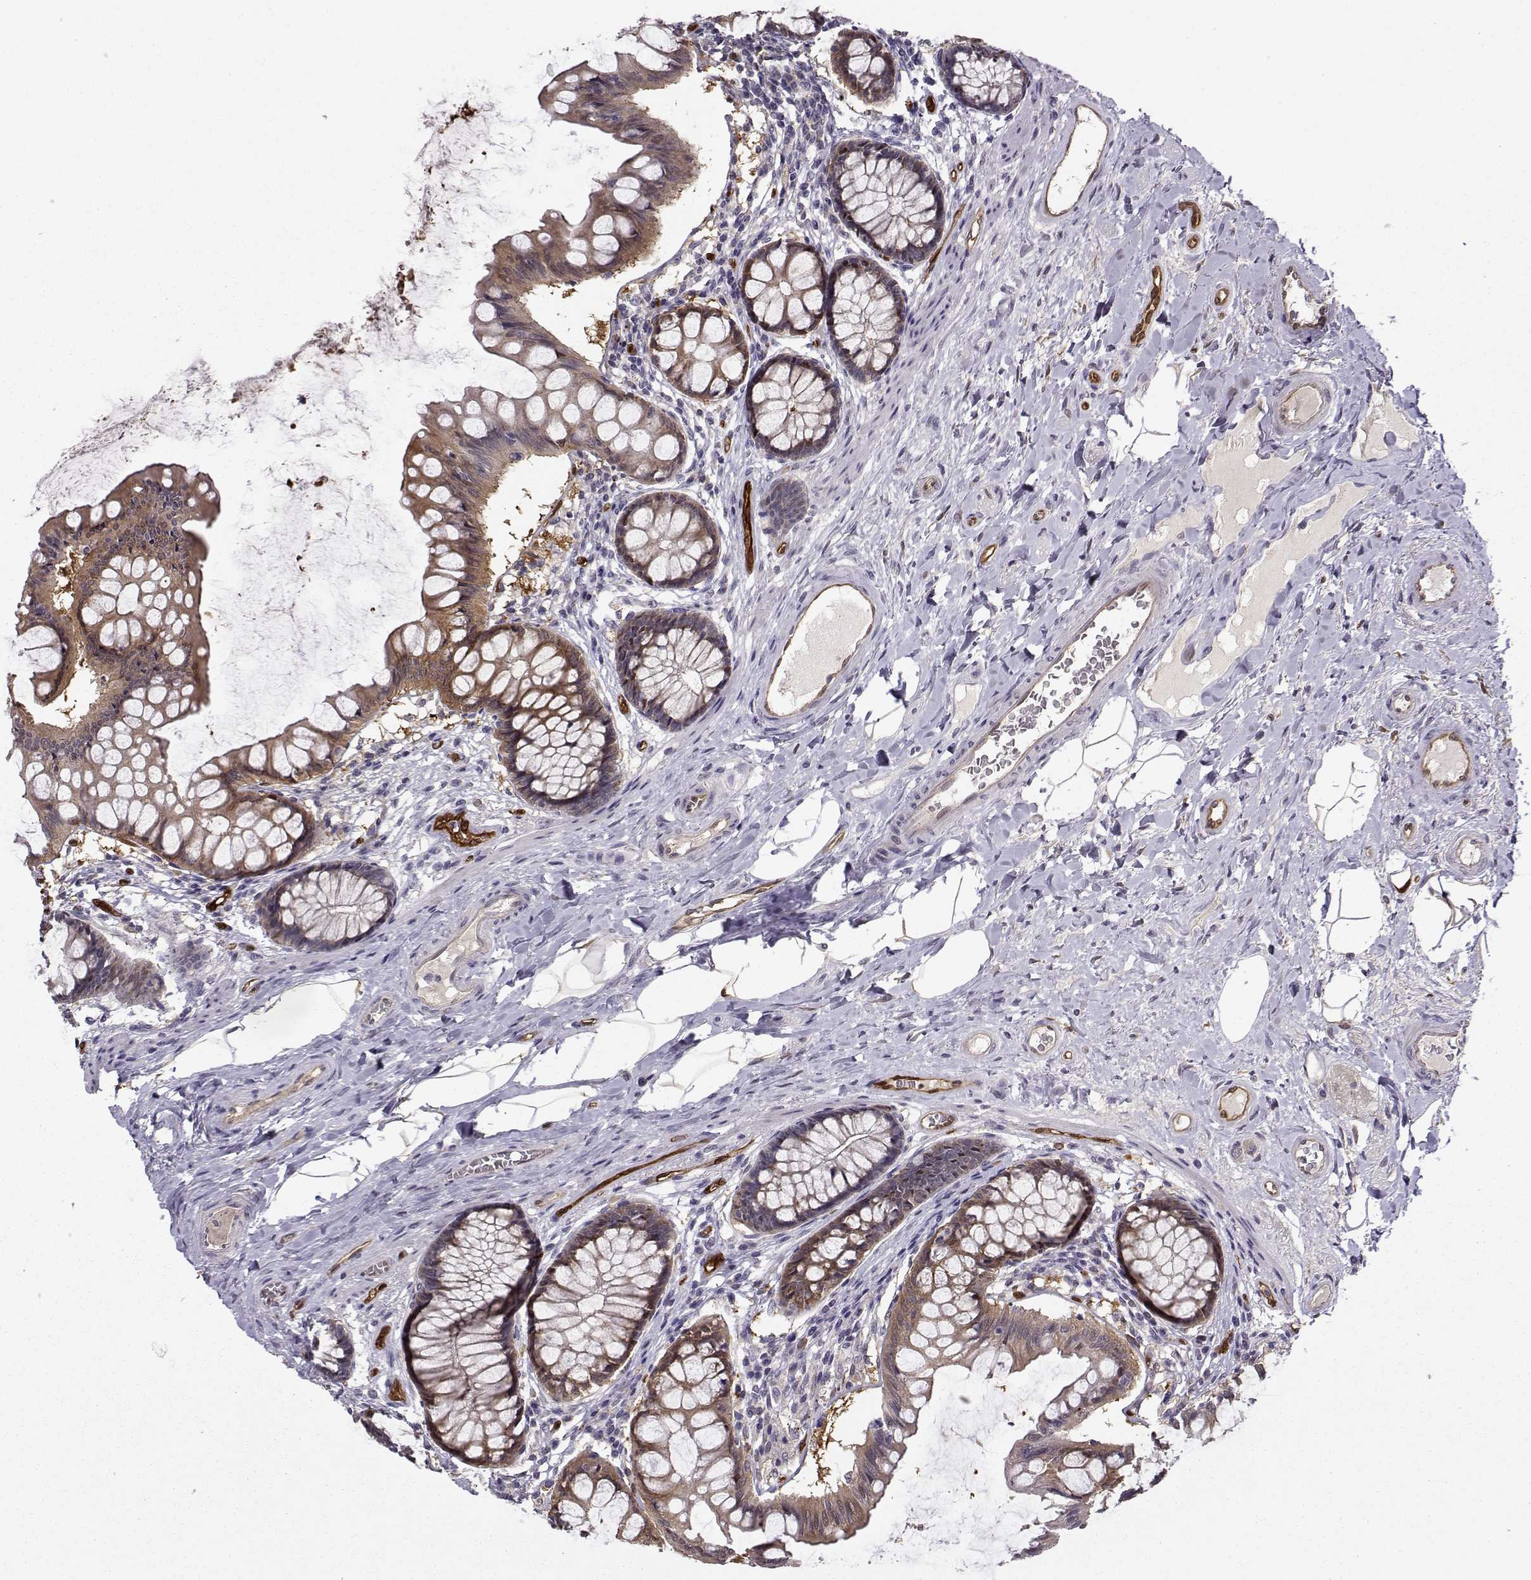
{"staining": {"intensity": "strong", "quantity": "25%-75%", "location": "cytoplasmic/membranous"}, "tissue": "colon", "cell_type": "Endothelial cells", "image_type": "normal", "snomed": [{"axis": "morphology", "description": "Normal tissue, NOS"}, {"axis": "topography", "description": "Colon"}], "caption": "Immunohistochemistry (IHC) micrograph of normal colon: colon stained using IHC displays high levels of strong protein expression localized specifically in the cytoplasmic/membranous of endothelial cells, appearing as a cytoplasmic/membranous brown color.", "gene": "NQO1", "patient": {"sex": "female", "age": 65}}